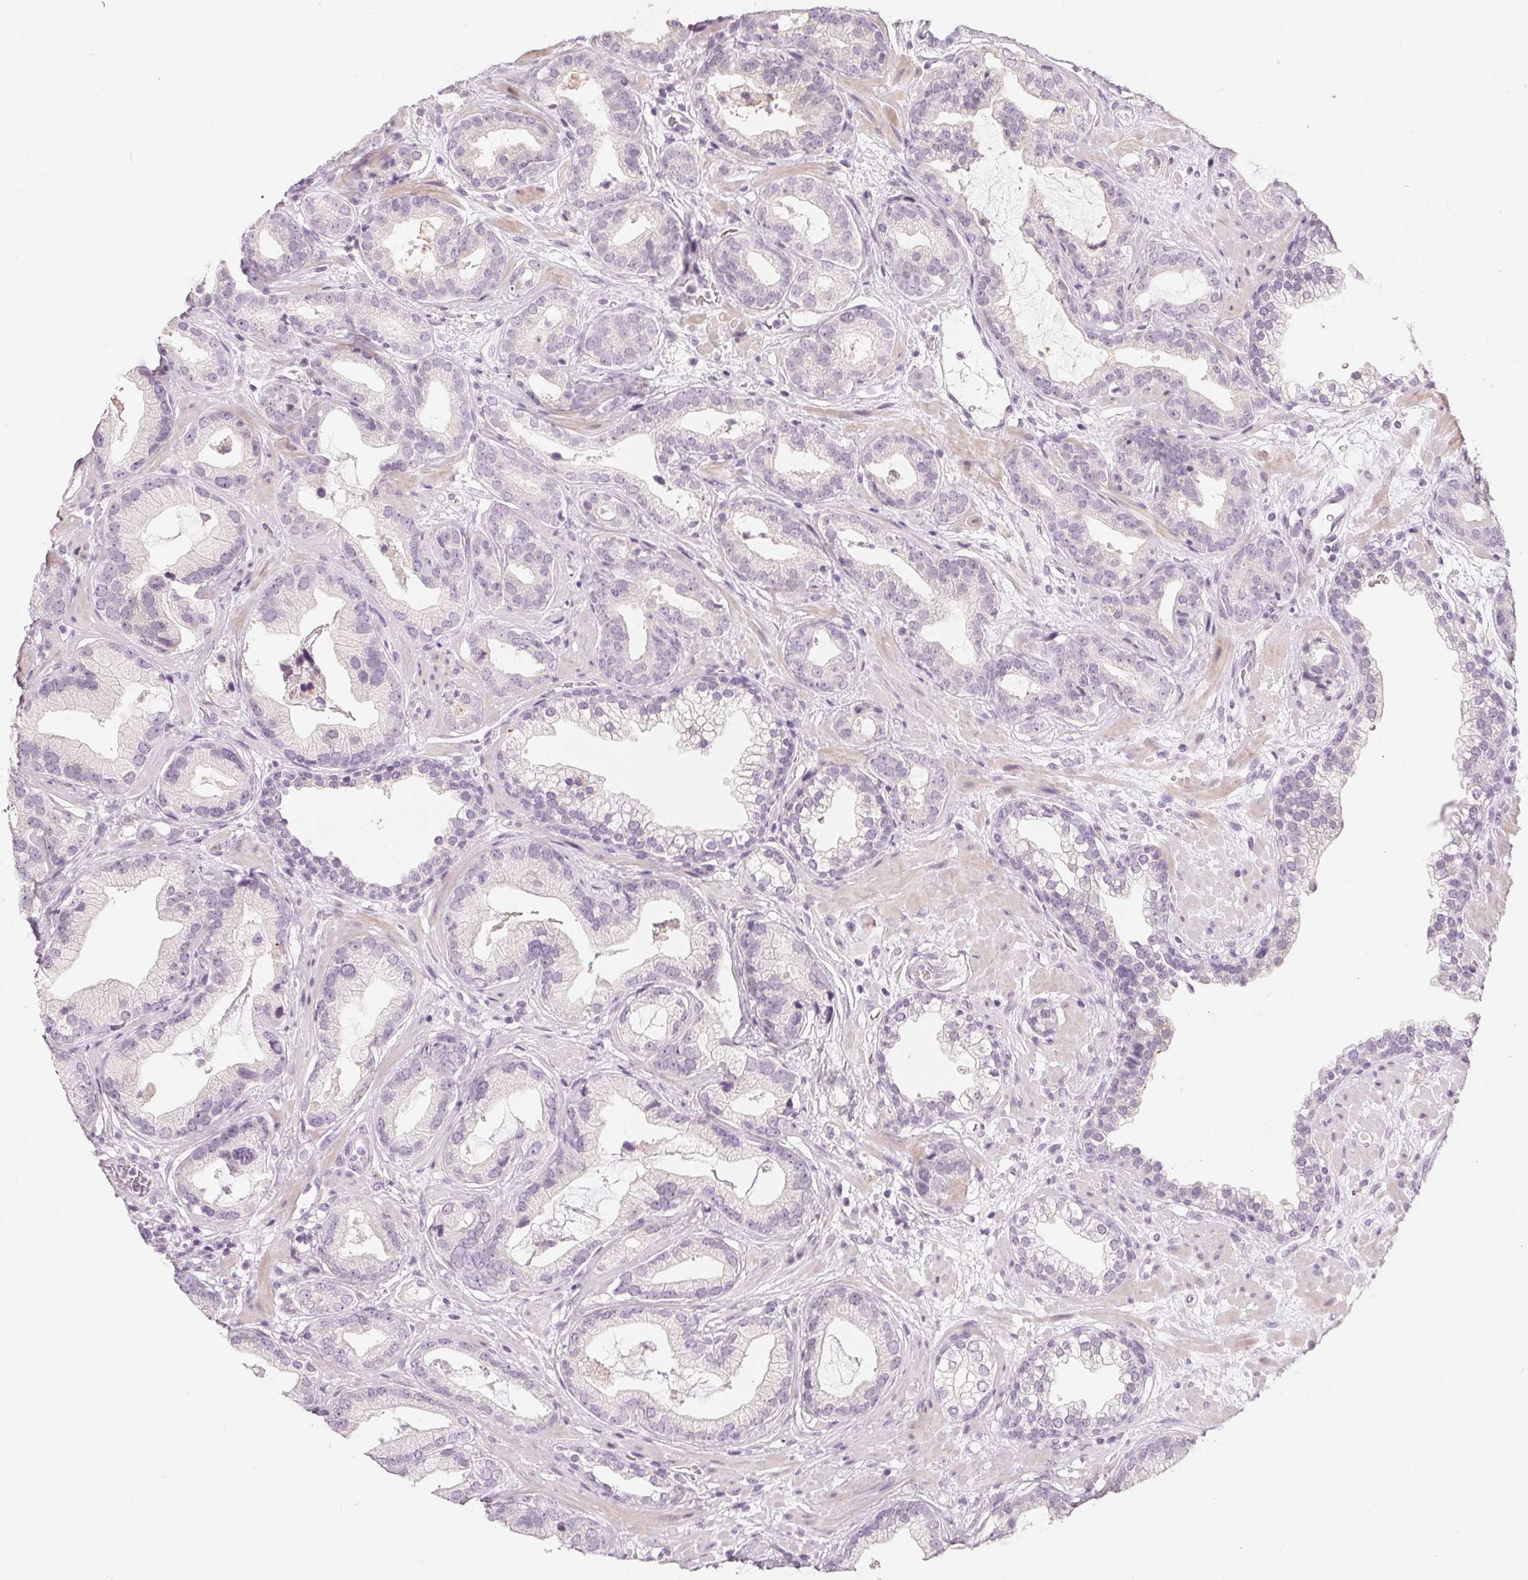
{"staining": {"intensity": "negative", "quantity": "none", "location": "none"}, "tissue": "prostate cancer", "cell_type": "Tumor cells", "image_type": "cancer", "snomed": [{"axis": "morphology", "description": "Adenocarcinoma, Low grade"}, {"axis": "topography", "description": "Prostate"}], "caption": "A photomicrograph of prostate low-grade adenocarcinoma stained for a protein exhibits no brown staining in tumor cells.", "gene": "CHST4", "patient": {"sex": "male", "age": 62}}